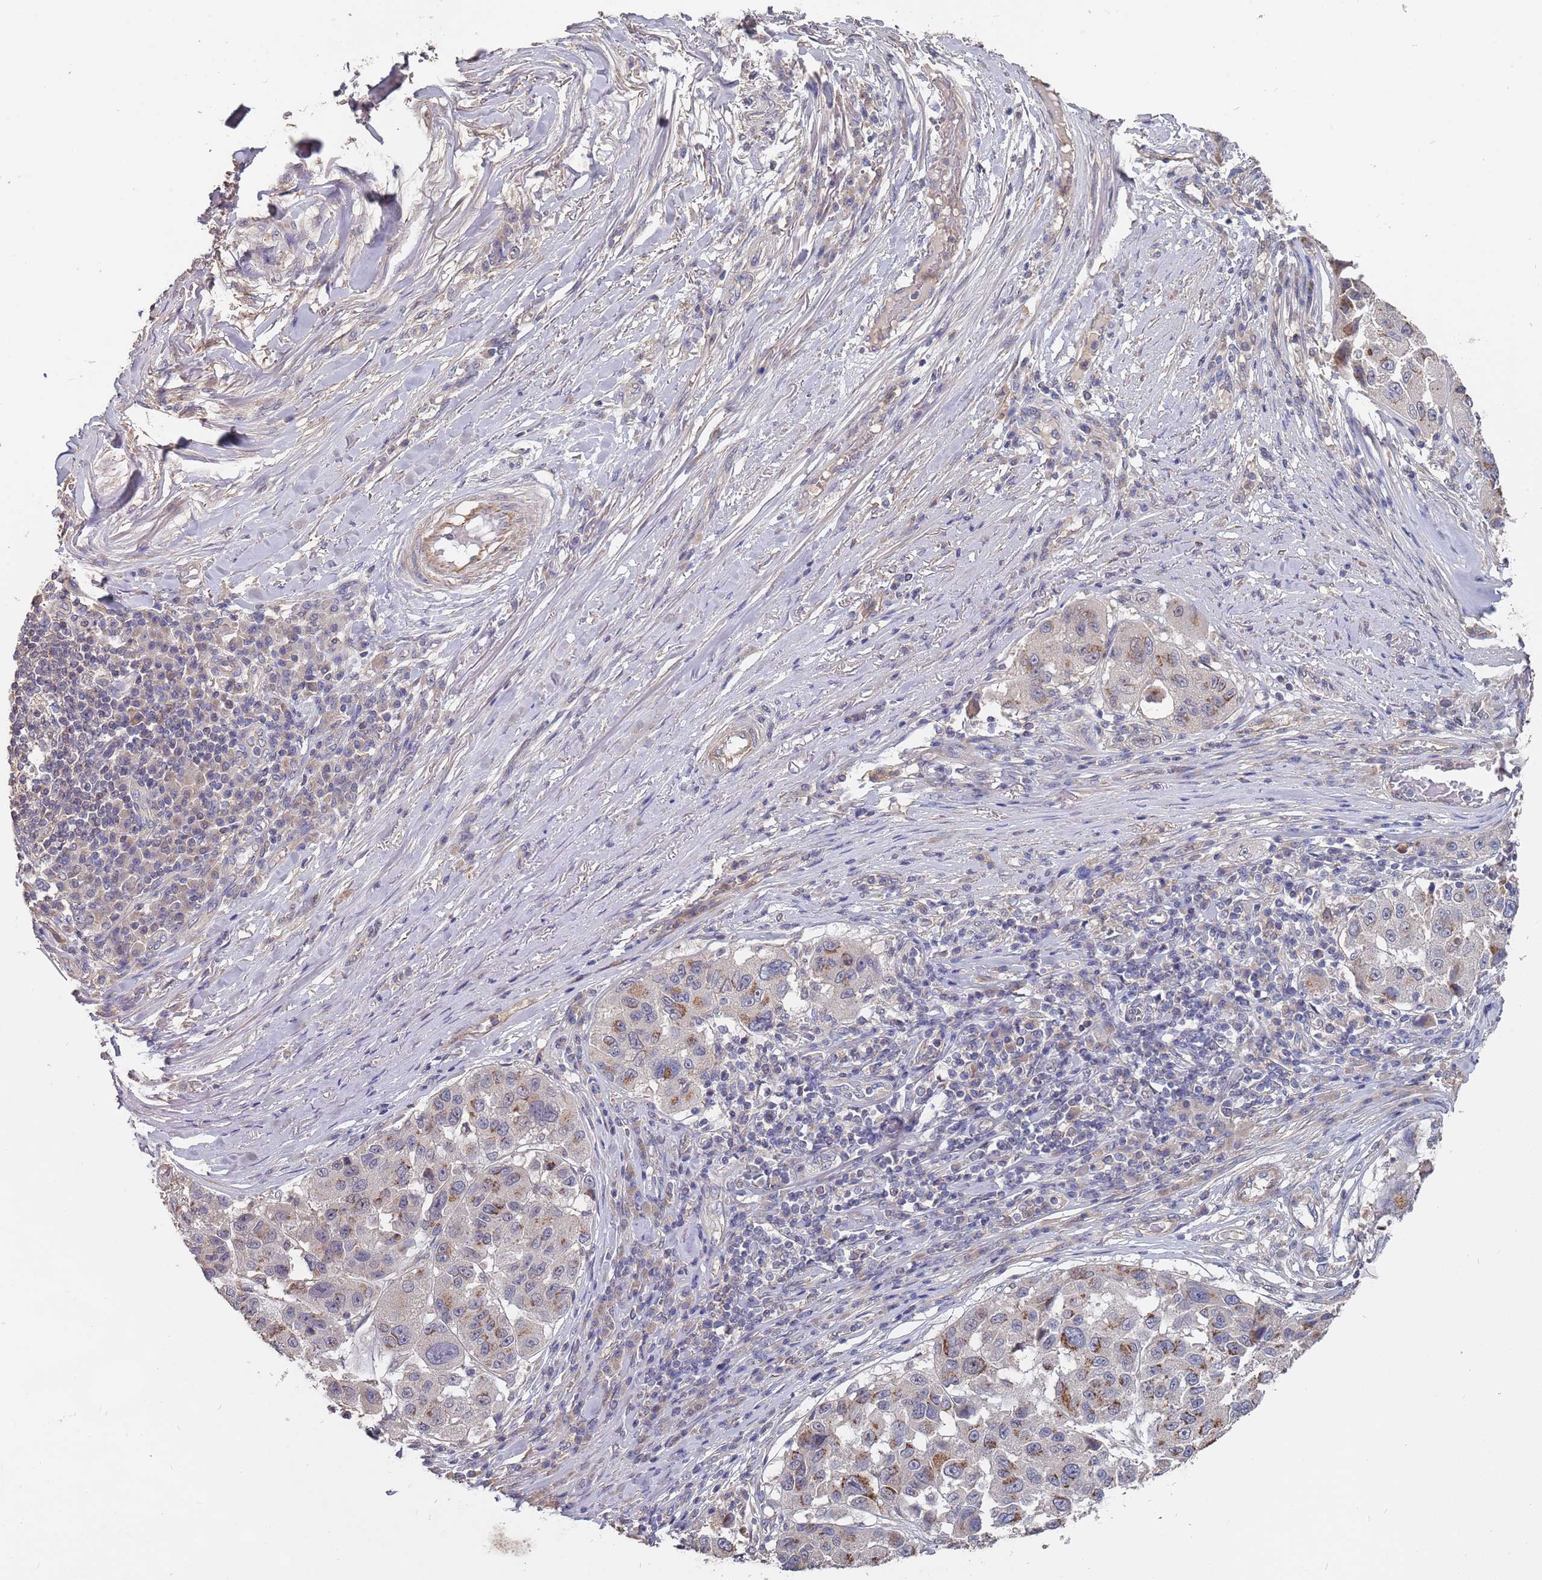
{"staining": {"intensity": "moderate", "quantity": "25%-75%", "location": "cytoplasmic/membranous"}, "tissue": "melanoma", "cell_type": "Tumor cells", "image_type": "cancer", "snomed": [{"axis": "morphology", "description": "Malignant melanoma, NOS"}, {"axis": "topography", "description": "Skin"}], "caption": "Moderate cytoplasmic/membranous staining is appreciated in approximately 25%-75% of tumor cells in malignant melanoma.", "gene": "TCEANC2", "patient": {"sex": "female", "age": 66}}